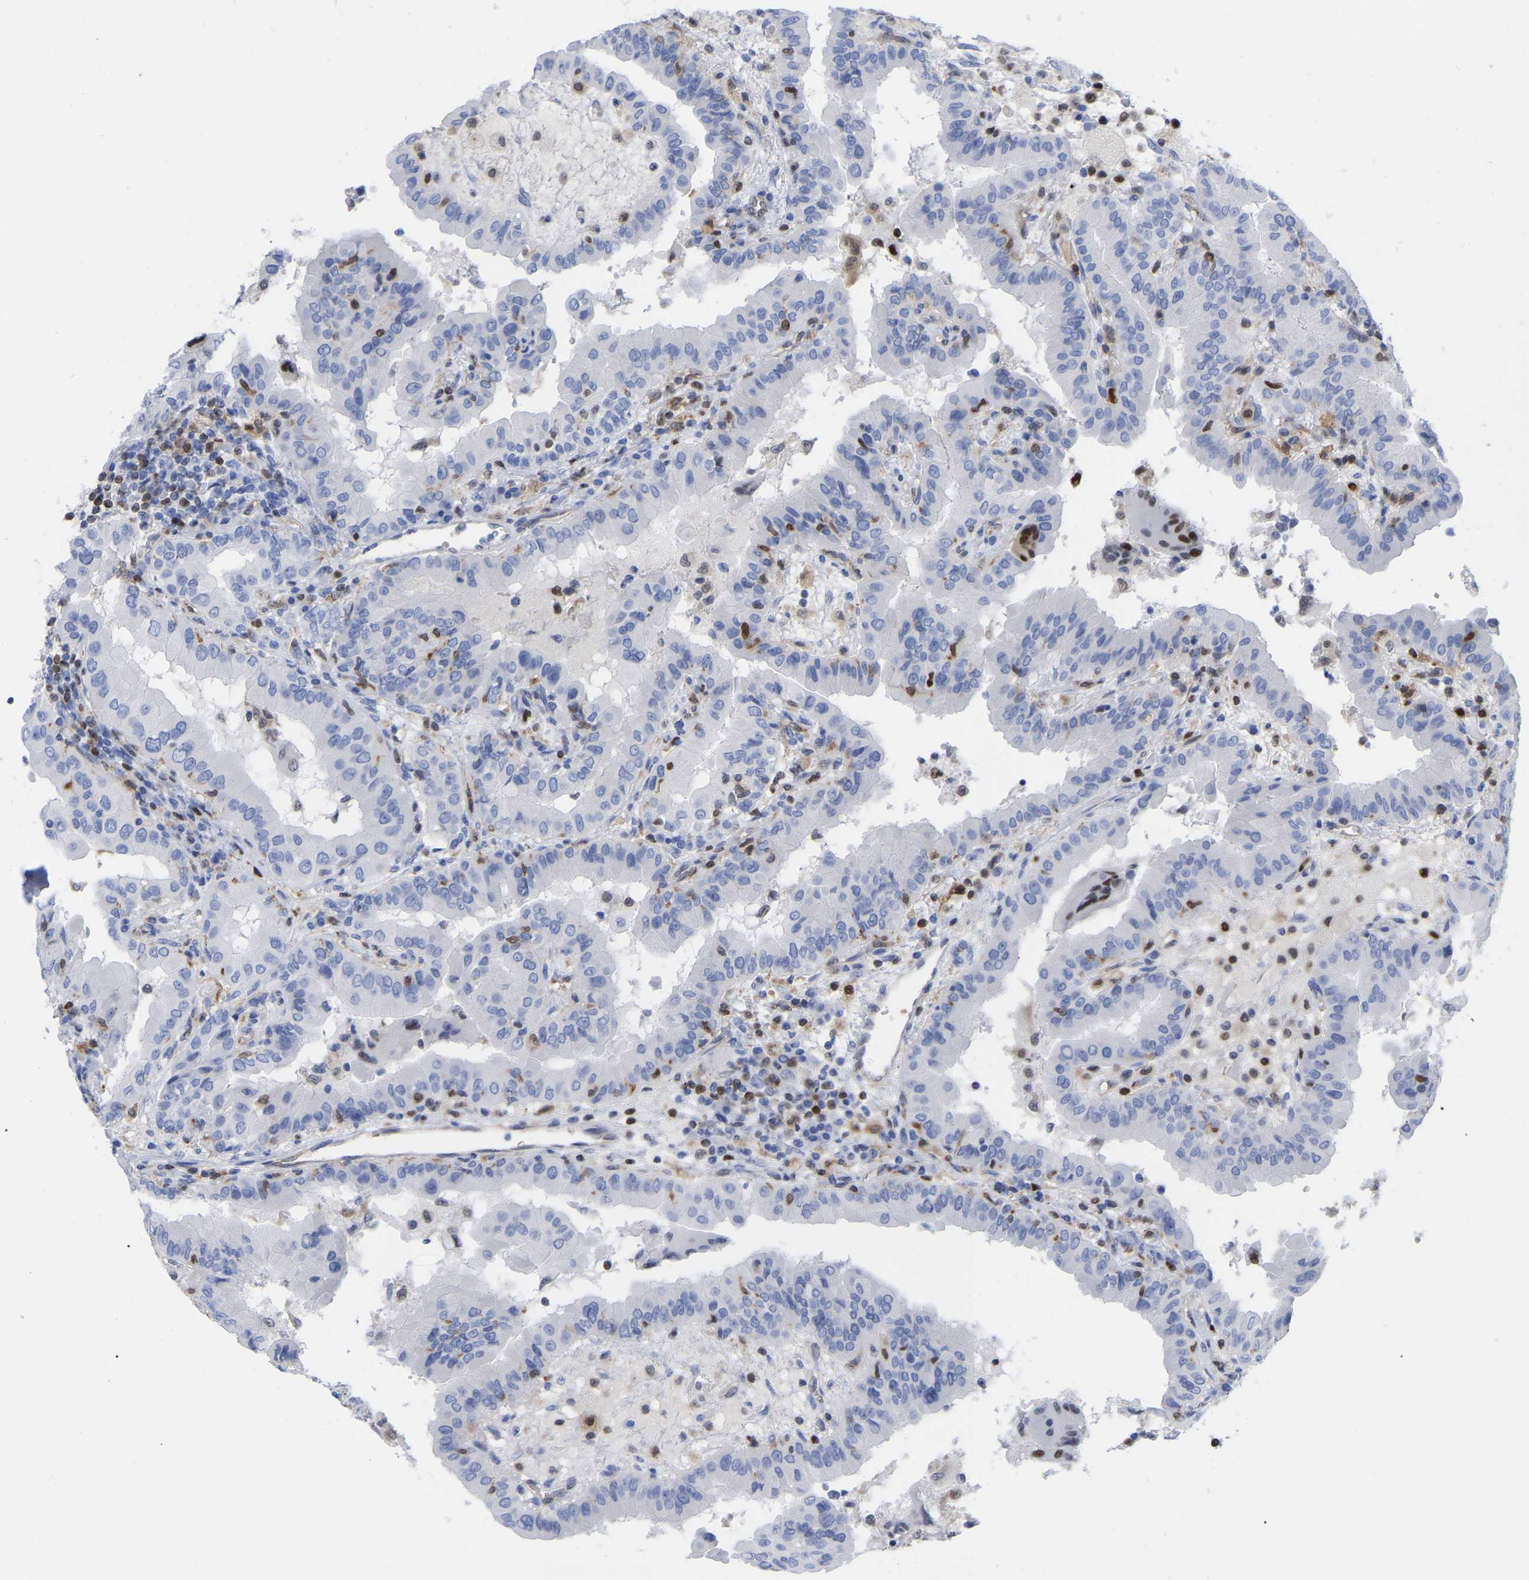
{"staining": {"intensity": "negative", "quantity": "none", "location": "none"}, "tissue": "thyroid cancer", "cell_type": "Tumor cells", "image_type": "cancer", "snomed": [{"axis": "morphology", "description": "Papillary adenocarcinoma, NOS"}, {"axis": "topography", "description": "Thyroid gland"}], "caption": "Protein analysis of papillary adenocarcinoma (thyroid) demonstrates no significant positivity in tumor cells. Nuclei are stained in blue.", "gene": "GIMAP4", "patient": {"sex": "male", "age": 33}}